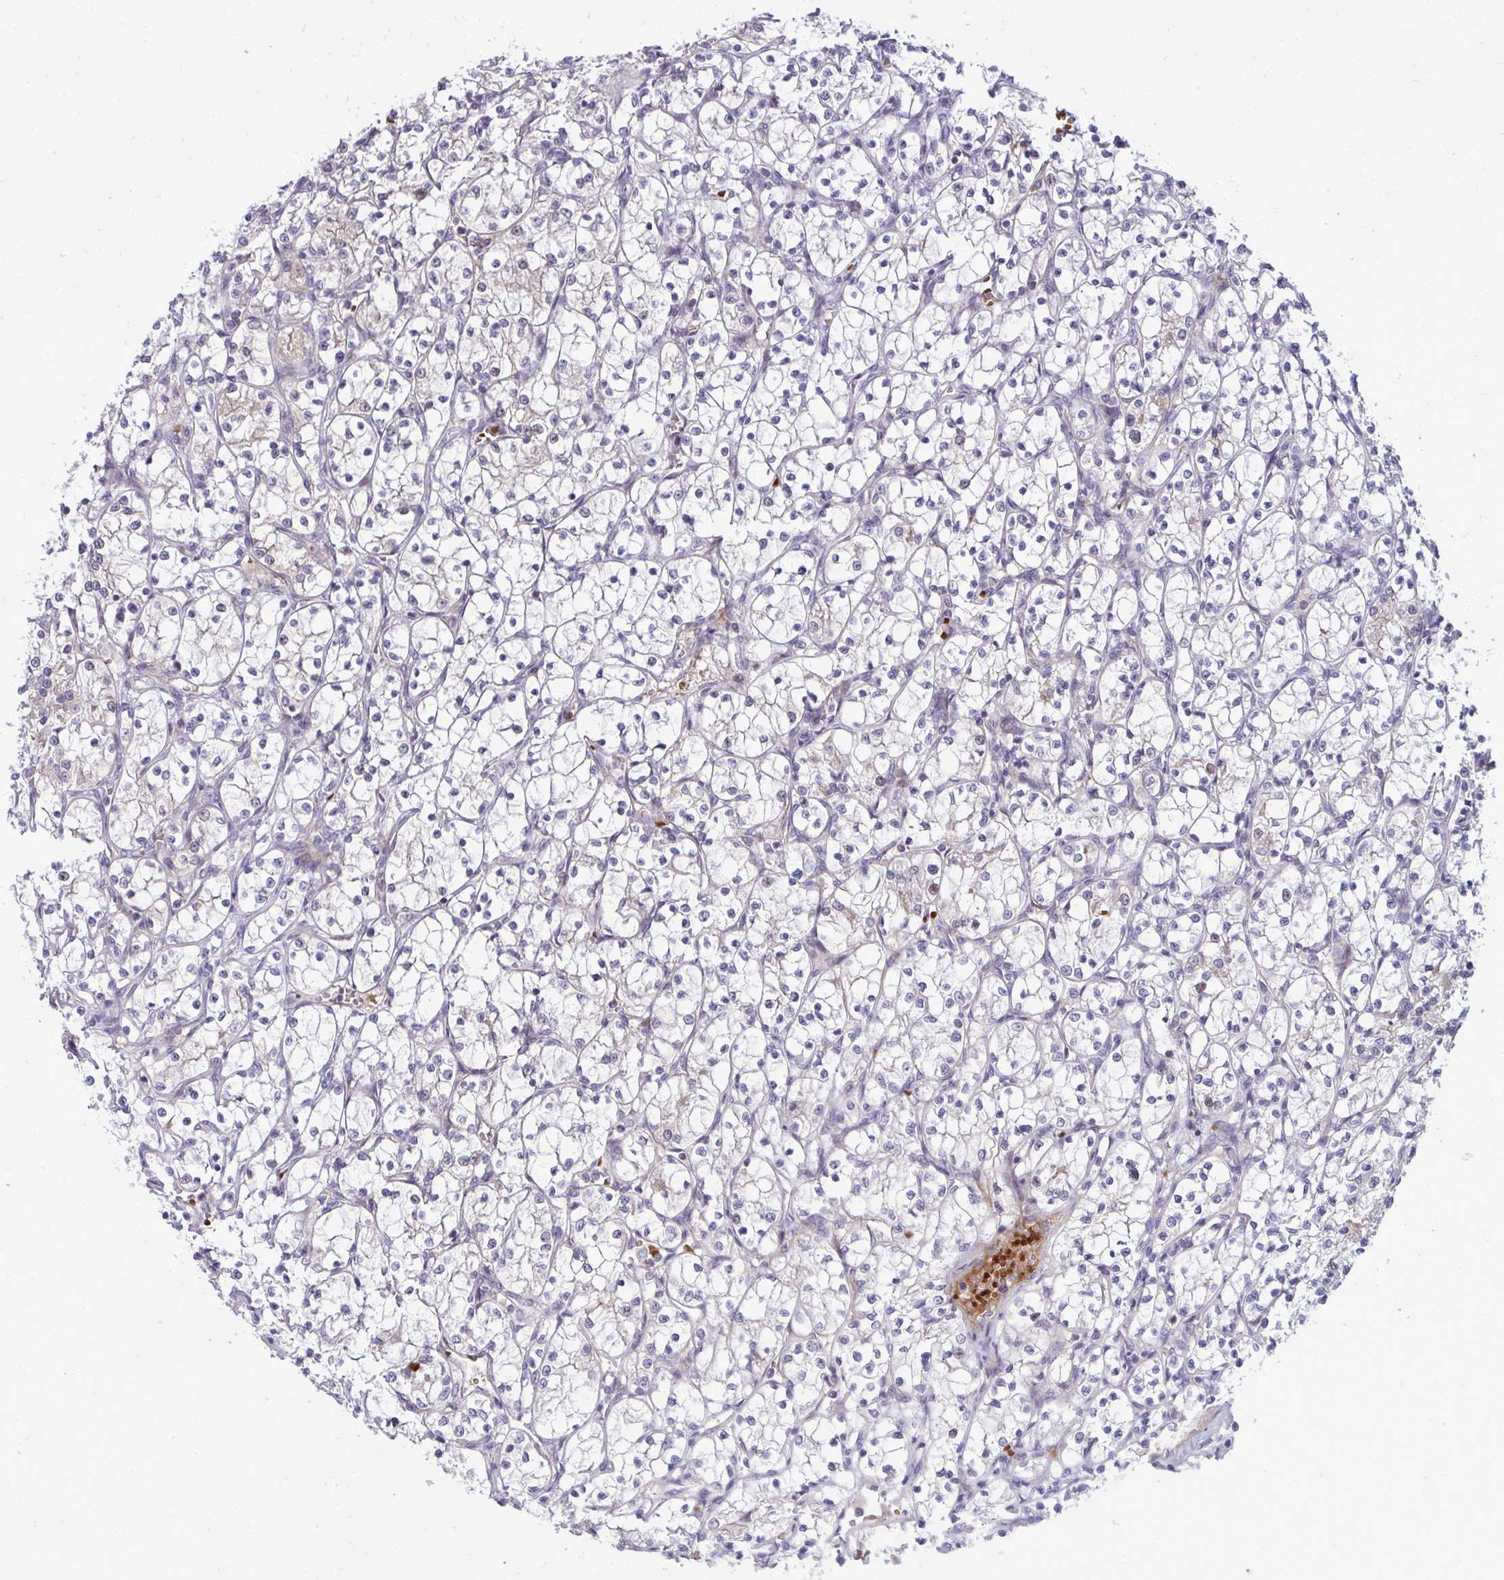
{"staining": {"intensity": "weak", "quantity": "<25%", "location": "cytoplasmic/membranous"}, "tissue": "renal cancer", "cell_type": "Tumor cells", "image_type": "cancer", "snomed": [{"axis": "morphology", "description": "Adenocarcinoma, NOS"}, {"axis": "topography", "description": "Kidney"}], "caption": "A micrograph of renal cancer stained for a protein shows no brown staining in tumor cells.", "gene": "SLC14A1", "patient": {"sex": "female", "age": 69}}